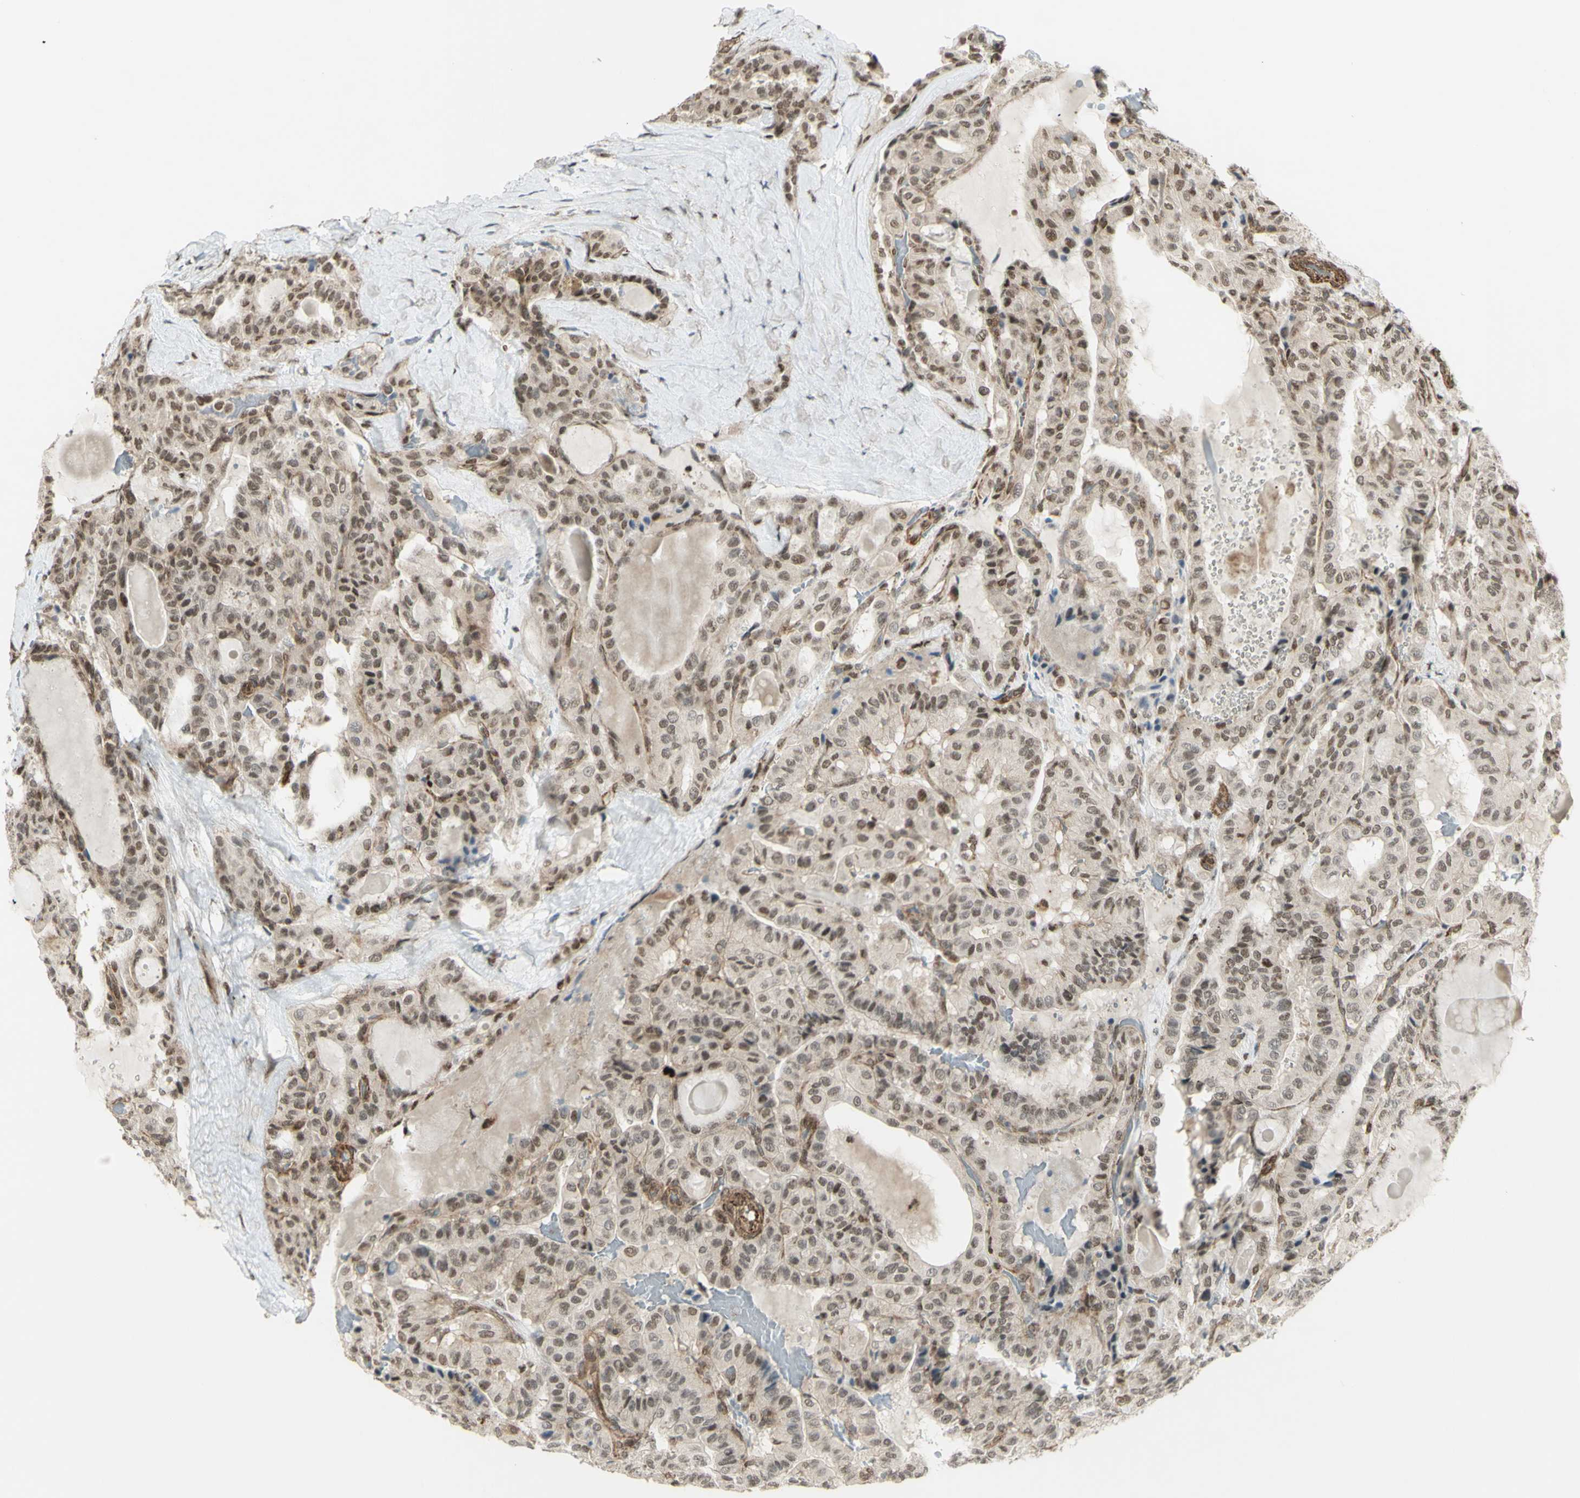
{"staining": {"intensity": "weak", "quantity": ">75%", "location": "nuclear"}, "tissue": "thyroid cancer", "cell_type": "Tumor cells", "image_type": "cancer", "snomed": [{"axis": "morphology", "description": "Papillary adenocarcinoma, NOS"}, {"axis": "topography", "description": "Thyroid gland"}], "caption": "Brown immunohistochemical staining in papillary adenocarcinoma (thyroid) shows weak nuclear positivity in approximately >75% of tumor cells.", "gene": "ZMYM6", "patient": {"sex": "male", "age": 77}}